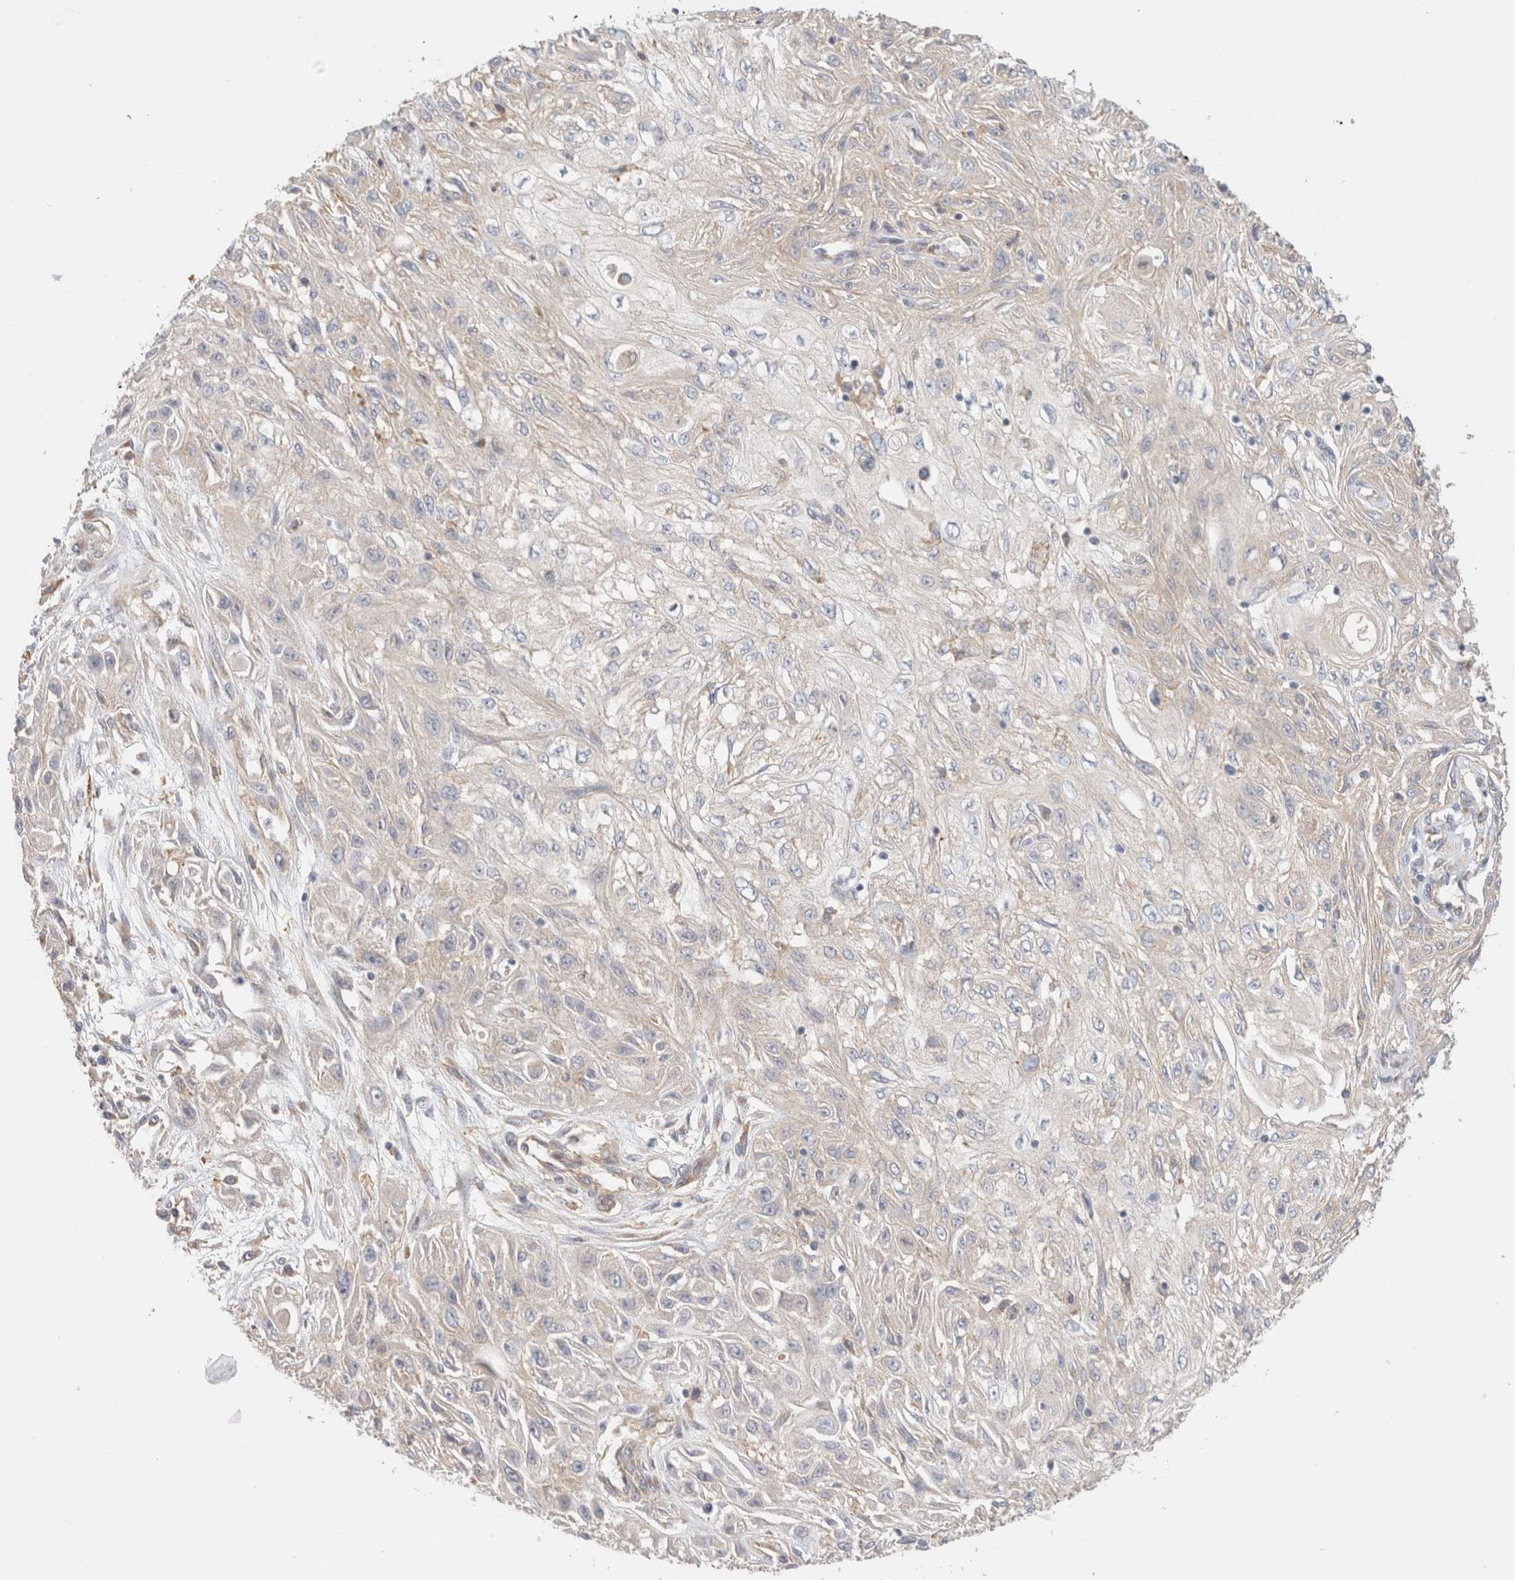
{"staining": {"intensity": "negative", "quantity": "none", "location": "none"}, "tissue": "skin cancer", "cell_type": "Tumor cells", "image_type": "cancer", "snomed": [{"axis": "morphology", "description": "Squamous cell carcinoma, NOS"}, {"axis": "morphology", "description": "Squamous cell carcinoma, metastatic, NOS"}, {"axis": "topography", "description": "Skin"}, {"axis": "topography", "description": "Lymph node"}], "caption": "DAB immunohistochemical staining of skin squamous cell carcinoma reveals no significant positivity in tumor cells.", "gene": "ID3", "patient": {"sex": "male", "age": 75}}